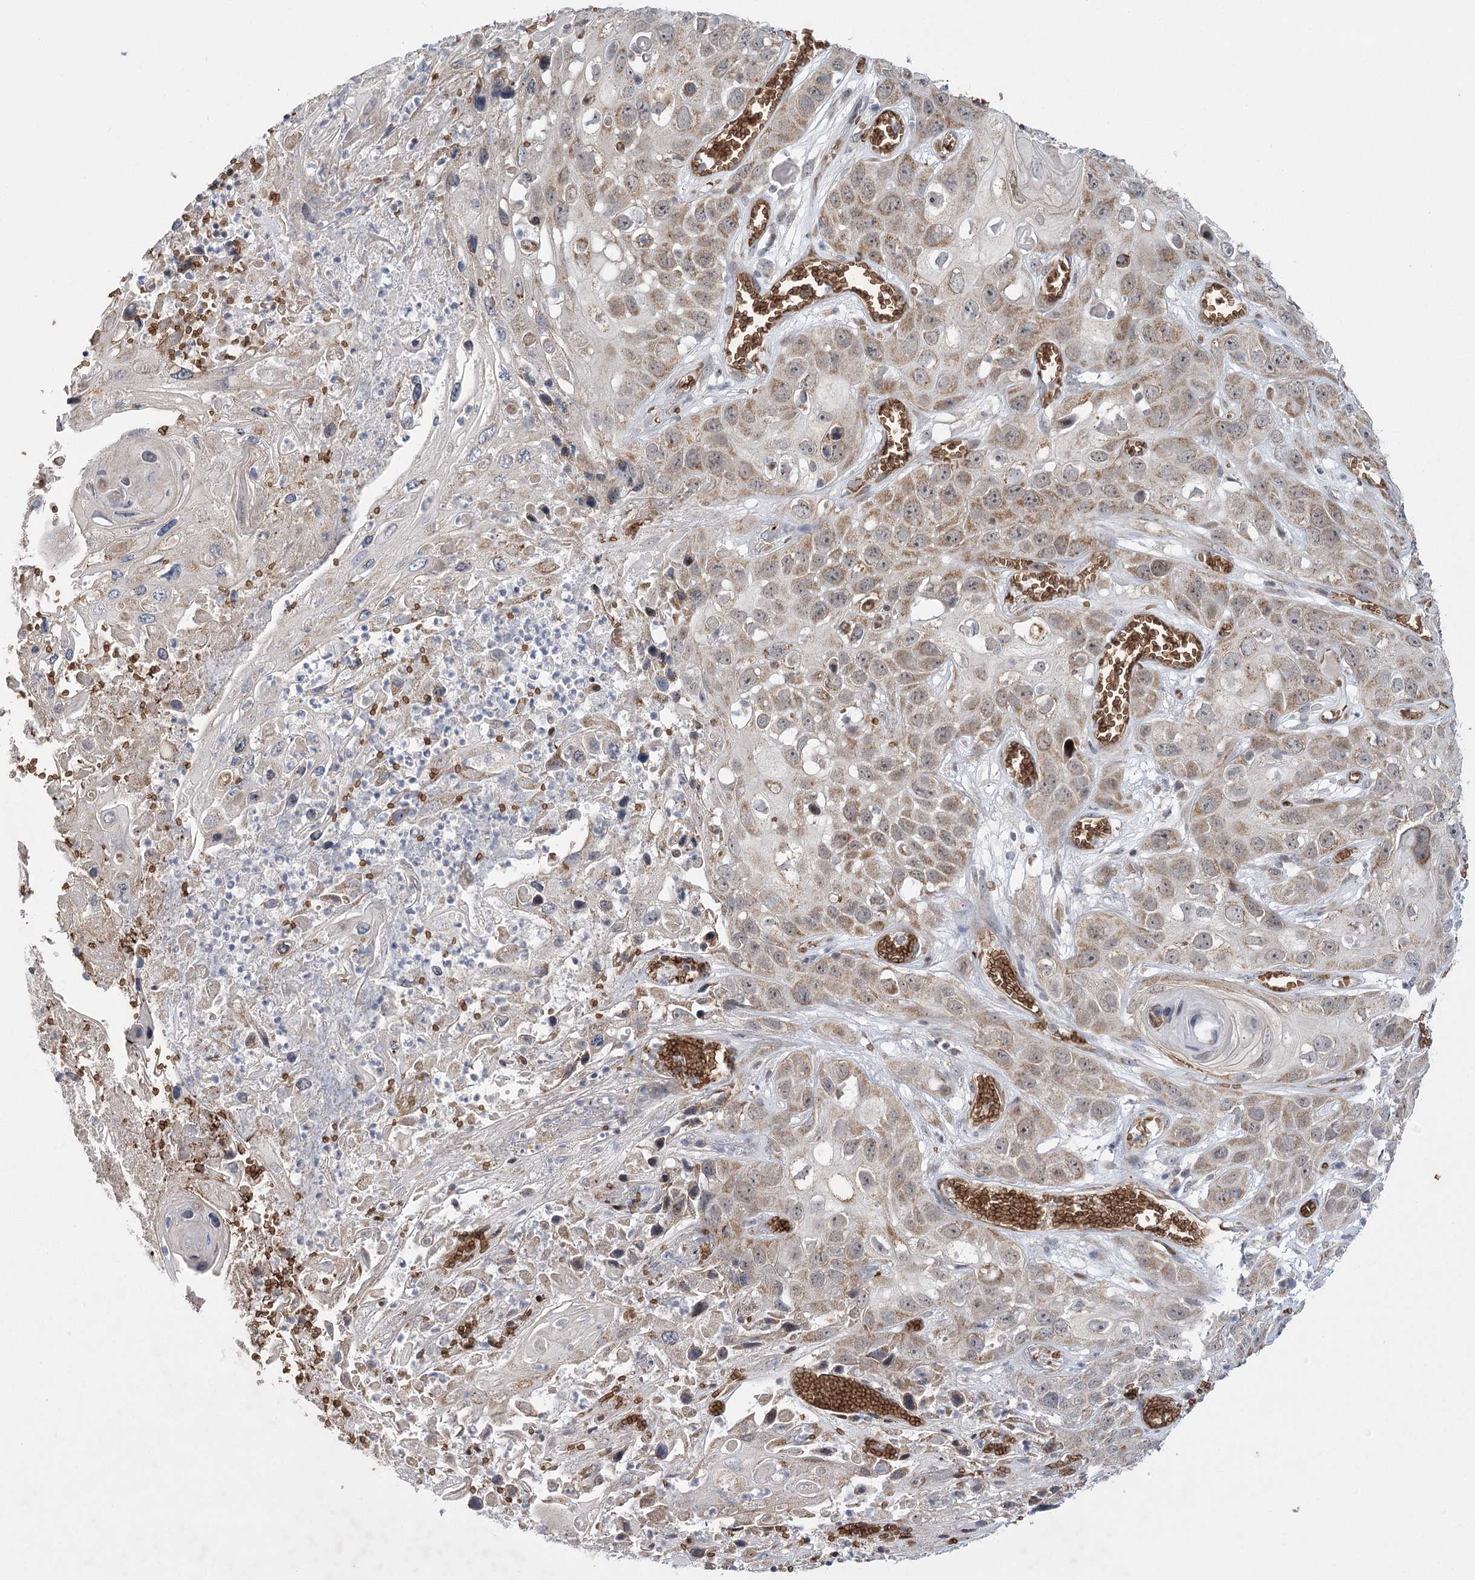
{"staining": {"intensity": "moderate", "quantity": ">75%", "location": "cytoplasmic/membranous"}, "tissue": "skin cancer", "cell_type": "Tumor cells", "image_type": "cancer", "snomed": [{"axis": "morphology", "description": "Squamous cell carcinoma, NOS"}, {"axis": "topography", "description": "Skin"}], "caption": "Protein staining exhibits moderate cytoplasmic/membranous expression in about >75% of tumor cells in skin squamous cell carcinoma. The protein is shown in brown color, while the nuclei are stained blue.", "gene": "NSMCE4A", "patient": {"sex": "male", "age": 55}}